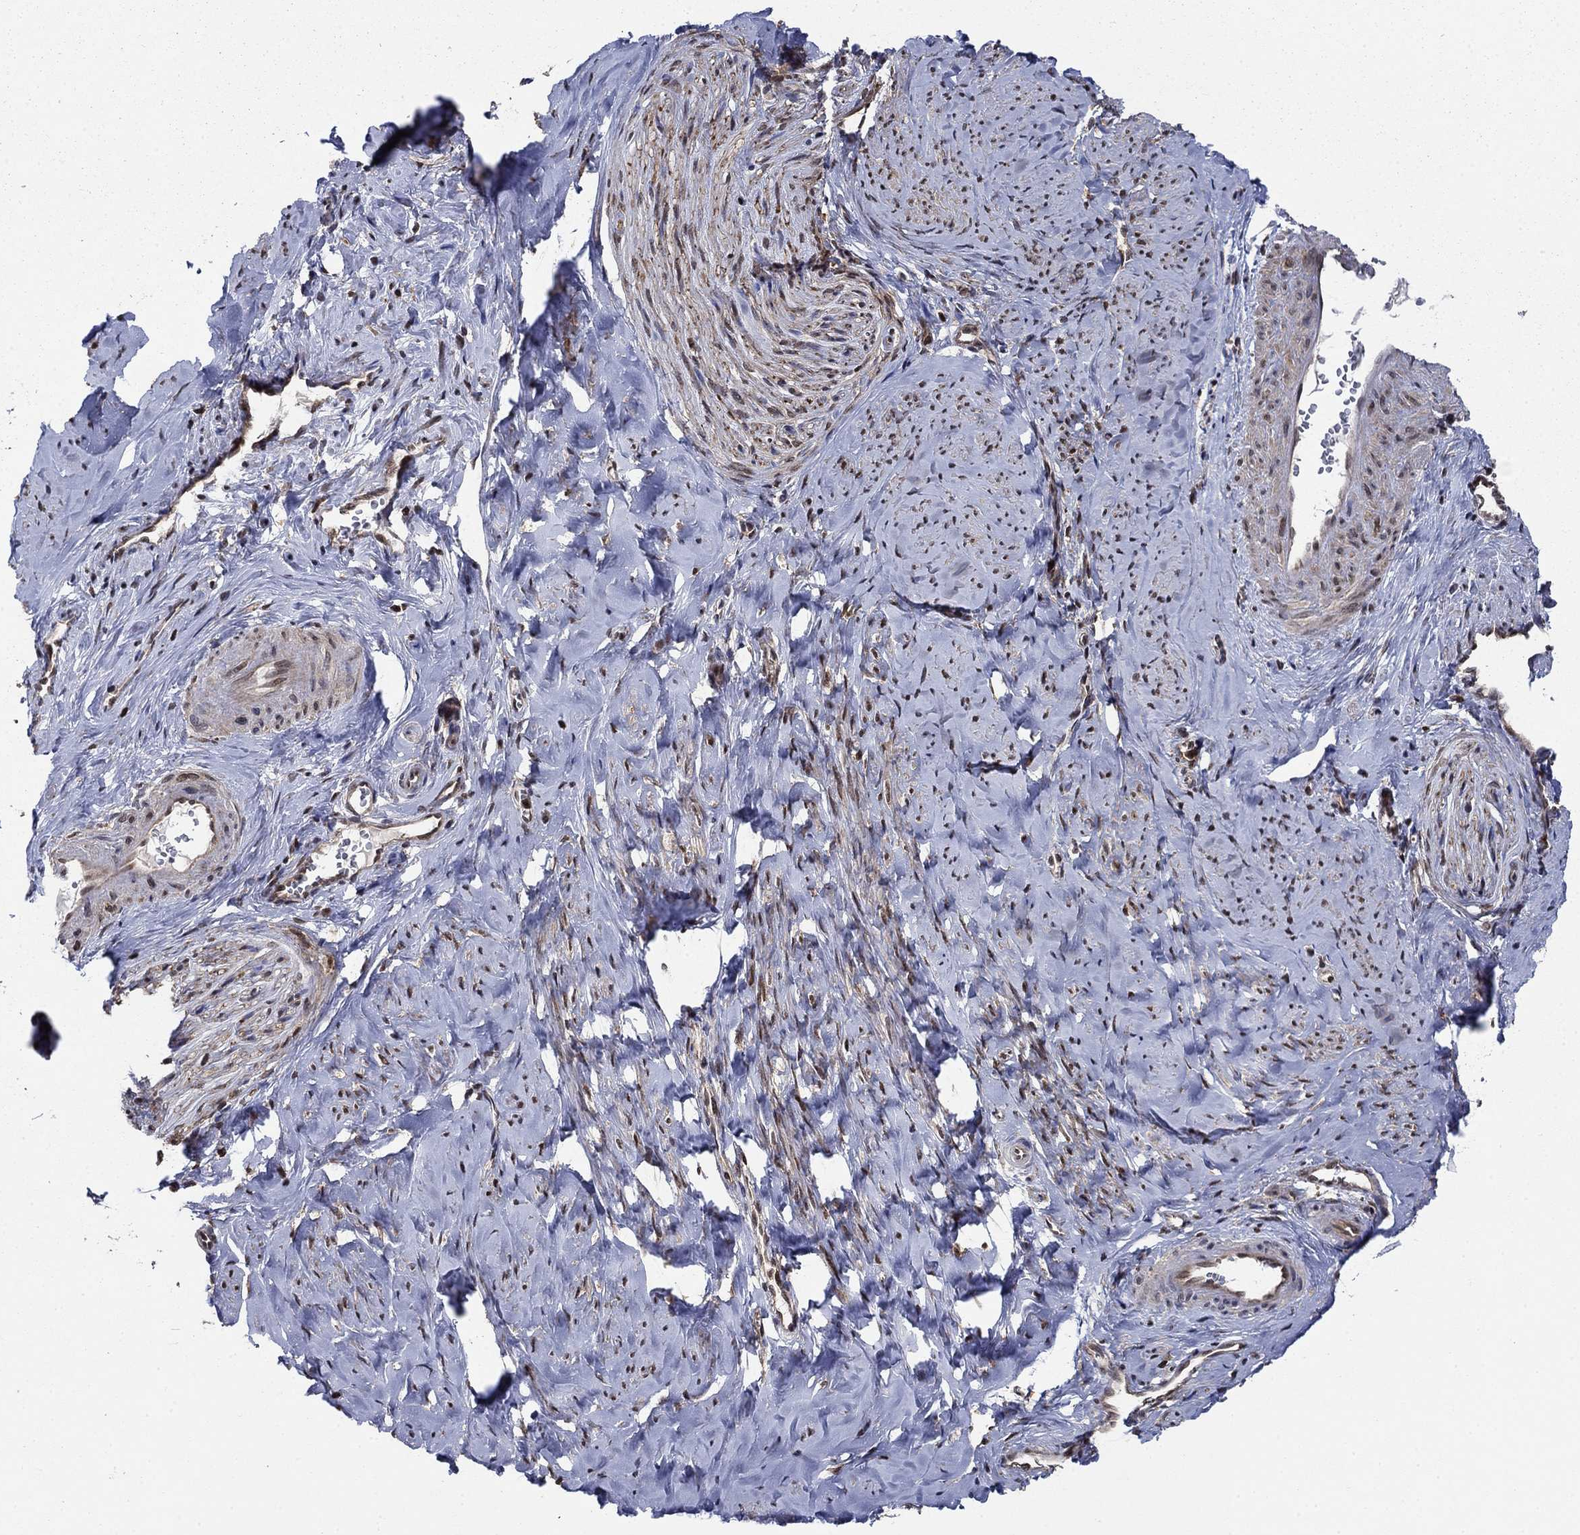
{"staining": {"intensity": "weak", "quantity": "25%-75%", "location": "cytoplasmic/membranous"}, "tissue": "smooth muscle", "cell_type": "Smooth muscle cells", "image_type": "normal", "snomed": [{"axis": "morphology", "description": "Normal tissue, NOS"}, {"axis": "topography", "description": "Smooth muscle"}], "caption": "This photomicrograph exhibits immunohistochemistry staining of benign smooth muscle, with low weak cytoplasmic/membranous expression in approximately 25%-75% of smooth muscle cells.", "gene": "CACYBP", "patient": {"sex": "female", "age": 48}}